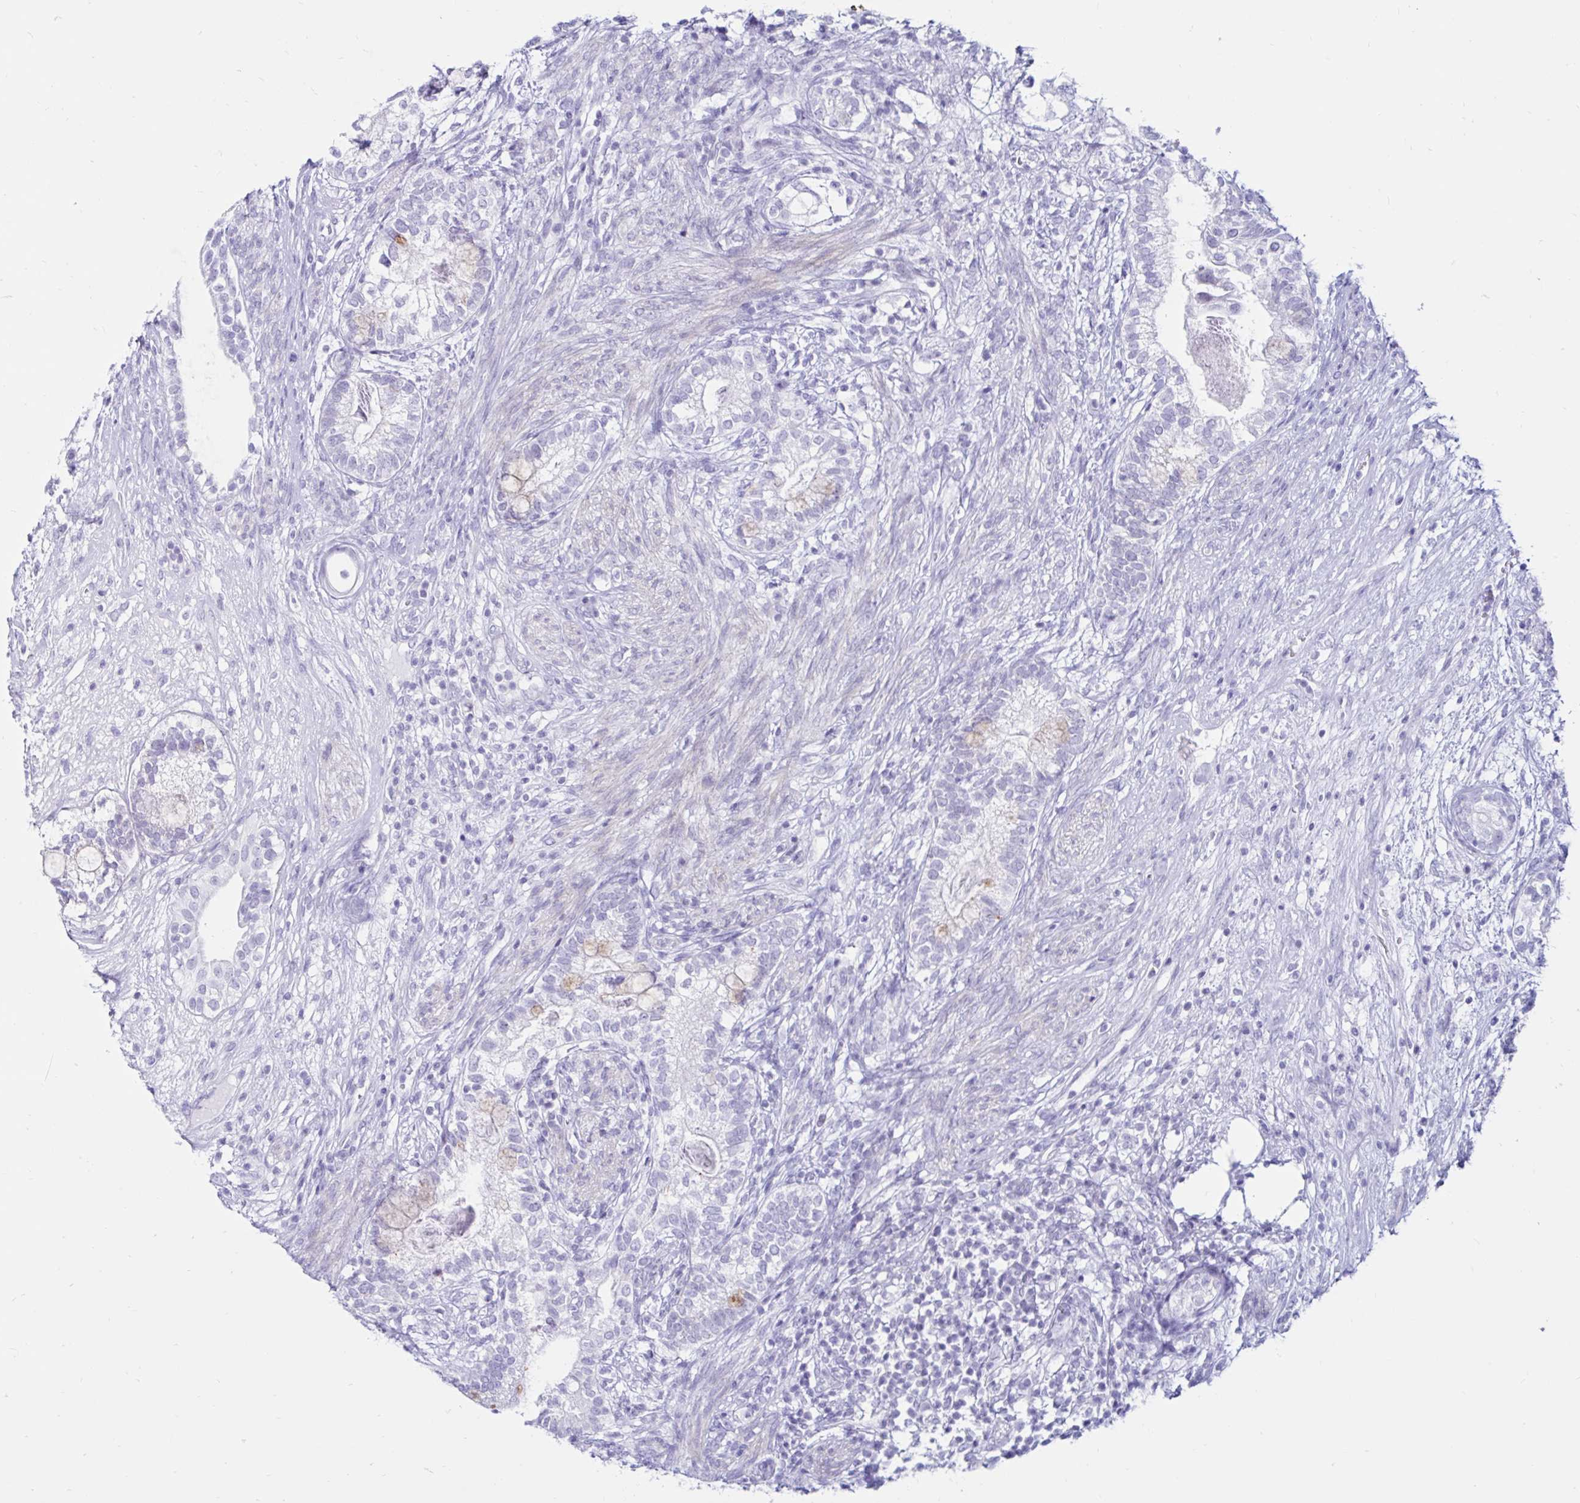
{"staining": {"intensity": "negative", "quantity": "none", "location": "none"}, "tissue": "testis cancer", "cell_type": "Tumor cells", "image_type": "cancer", "snomed": [{"axis": "morphology", "description": "Seminoma, NOS"}, {"axis": "morphology", "description": "Carcinoma, Embryonal, NOS"}, {"axis": "topography", "description": "Testis"}], "caption": "Tumor cells show no significant positivity in testis cancer (seminoma).", "gene": "BEST1", "patient": {"sex": "male", "age": 41}}